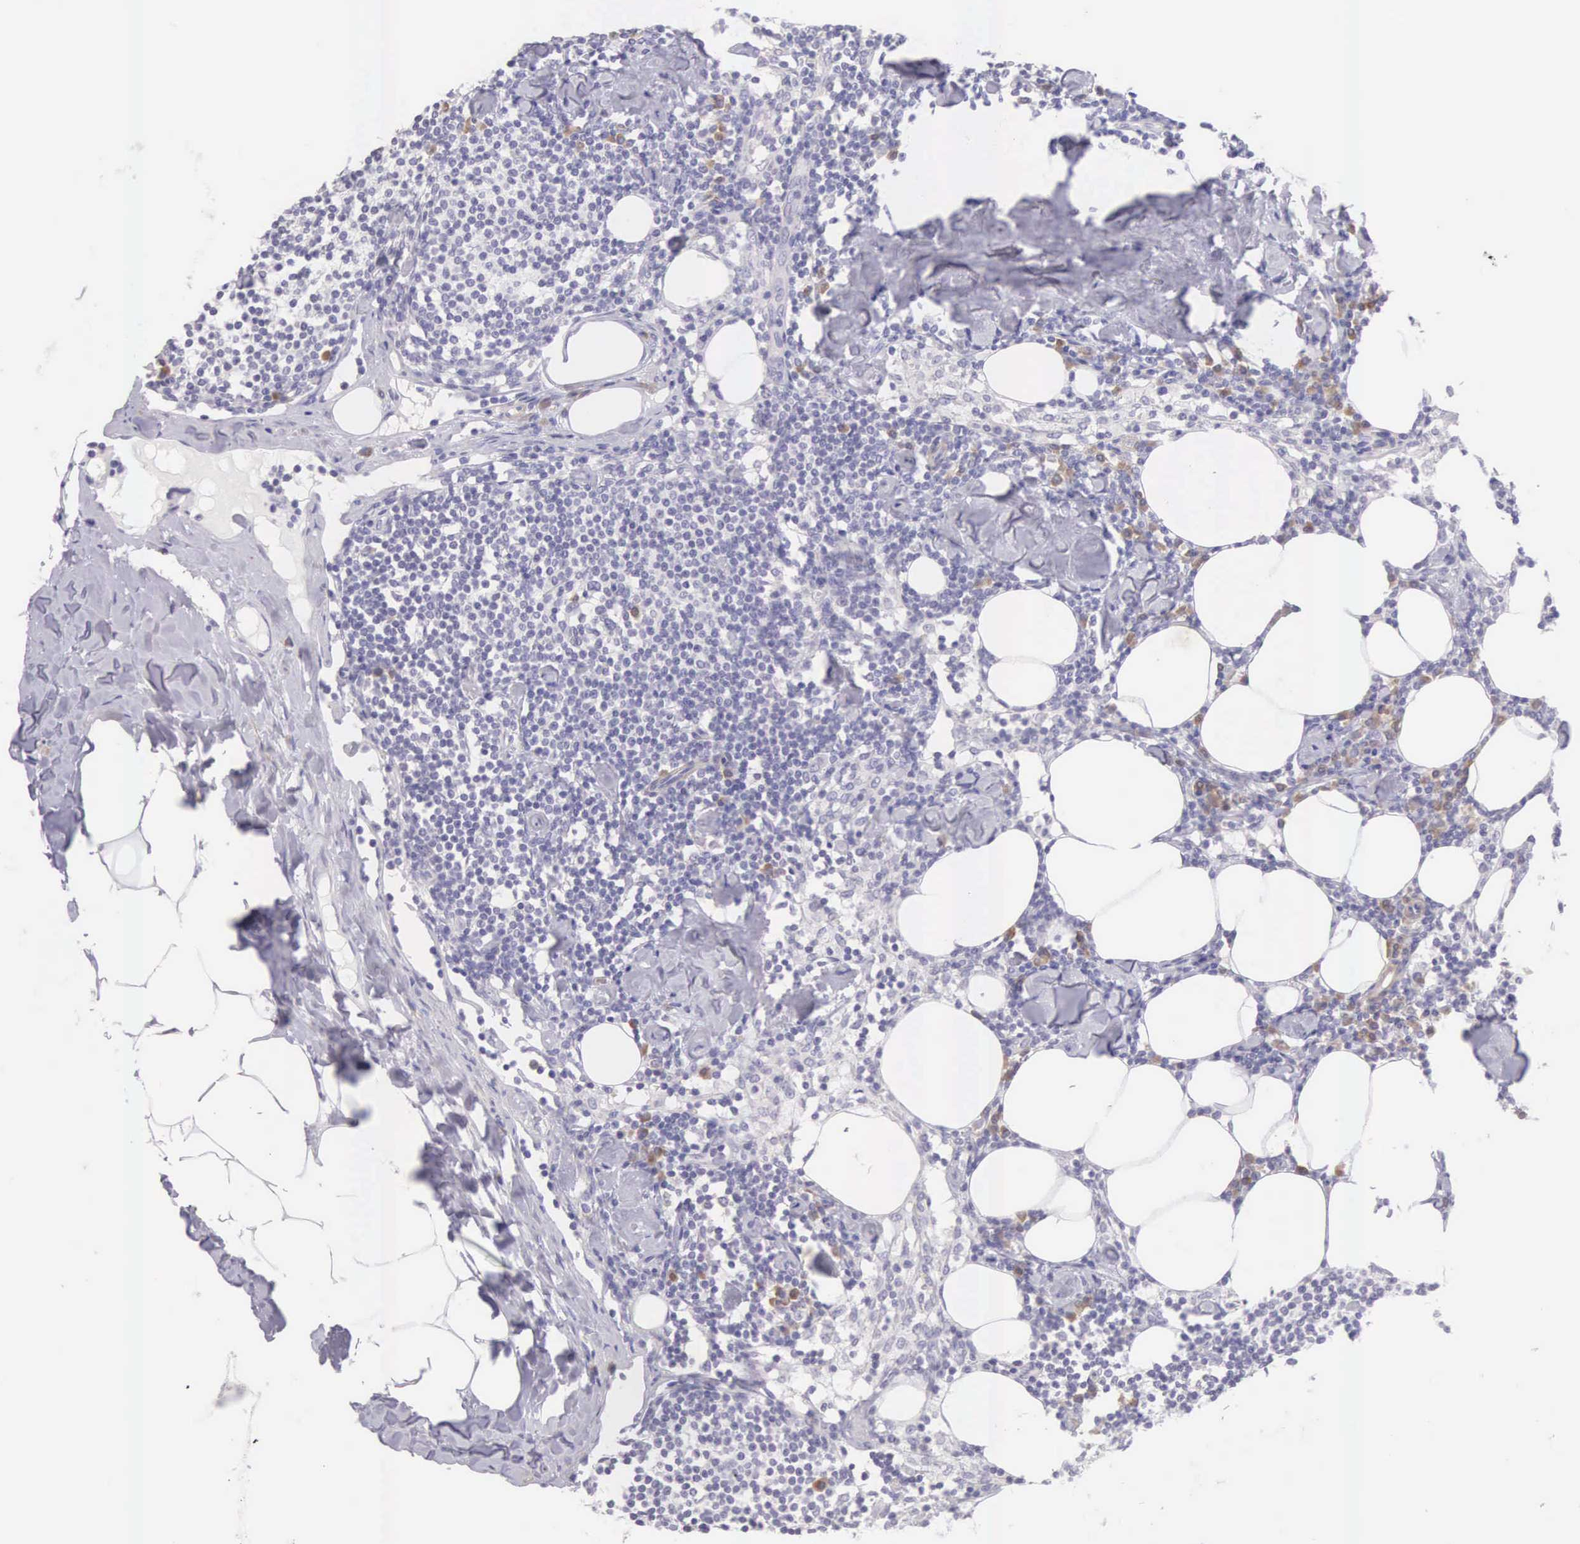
{"staining": {"intensity": "weak", "quantity": "<25%", "location": "cytoplasmic/membranous"}, "tissue": "lymph node", "cell_type": "Germinal center cells", "image_type": "normal", "snomed": [{"axis": "morphology", "description": "Normal tissue, NOS"}, {"axis": "topography", "description": "Lymph node"}], "caption": "Immunohistochemical staining of benign human lymph node shows no significant expression in germinal center cells.", "gene": "ARFGAP3", "patient": {"sex": "male", "age": 67}}